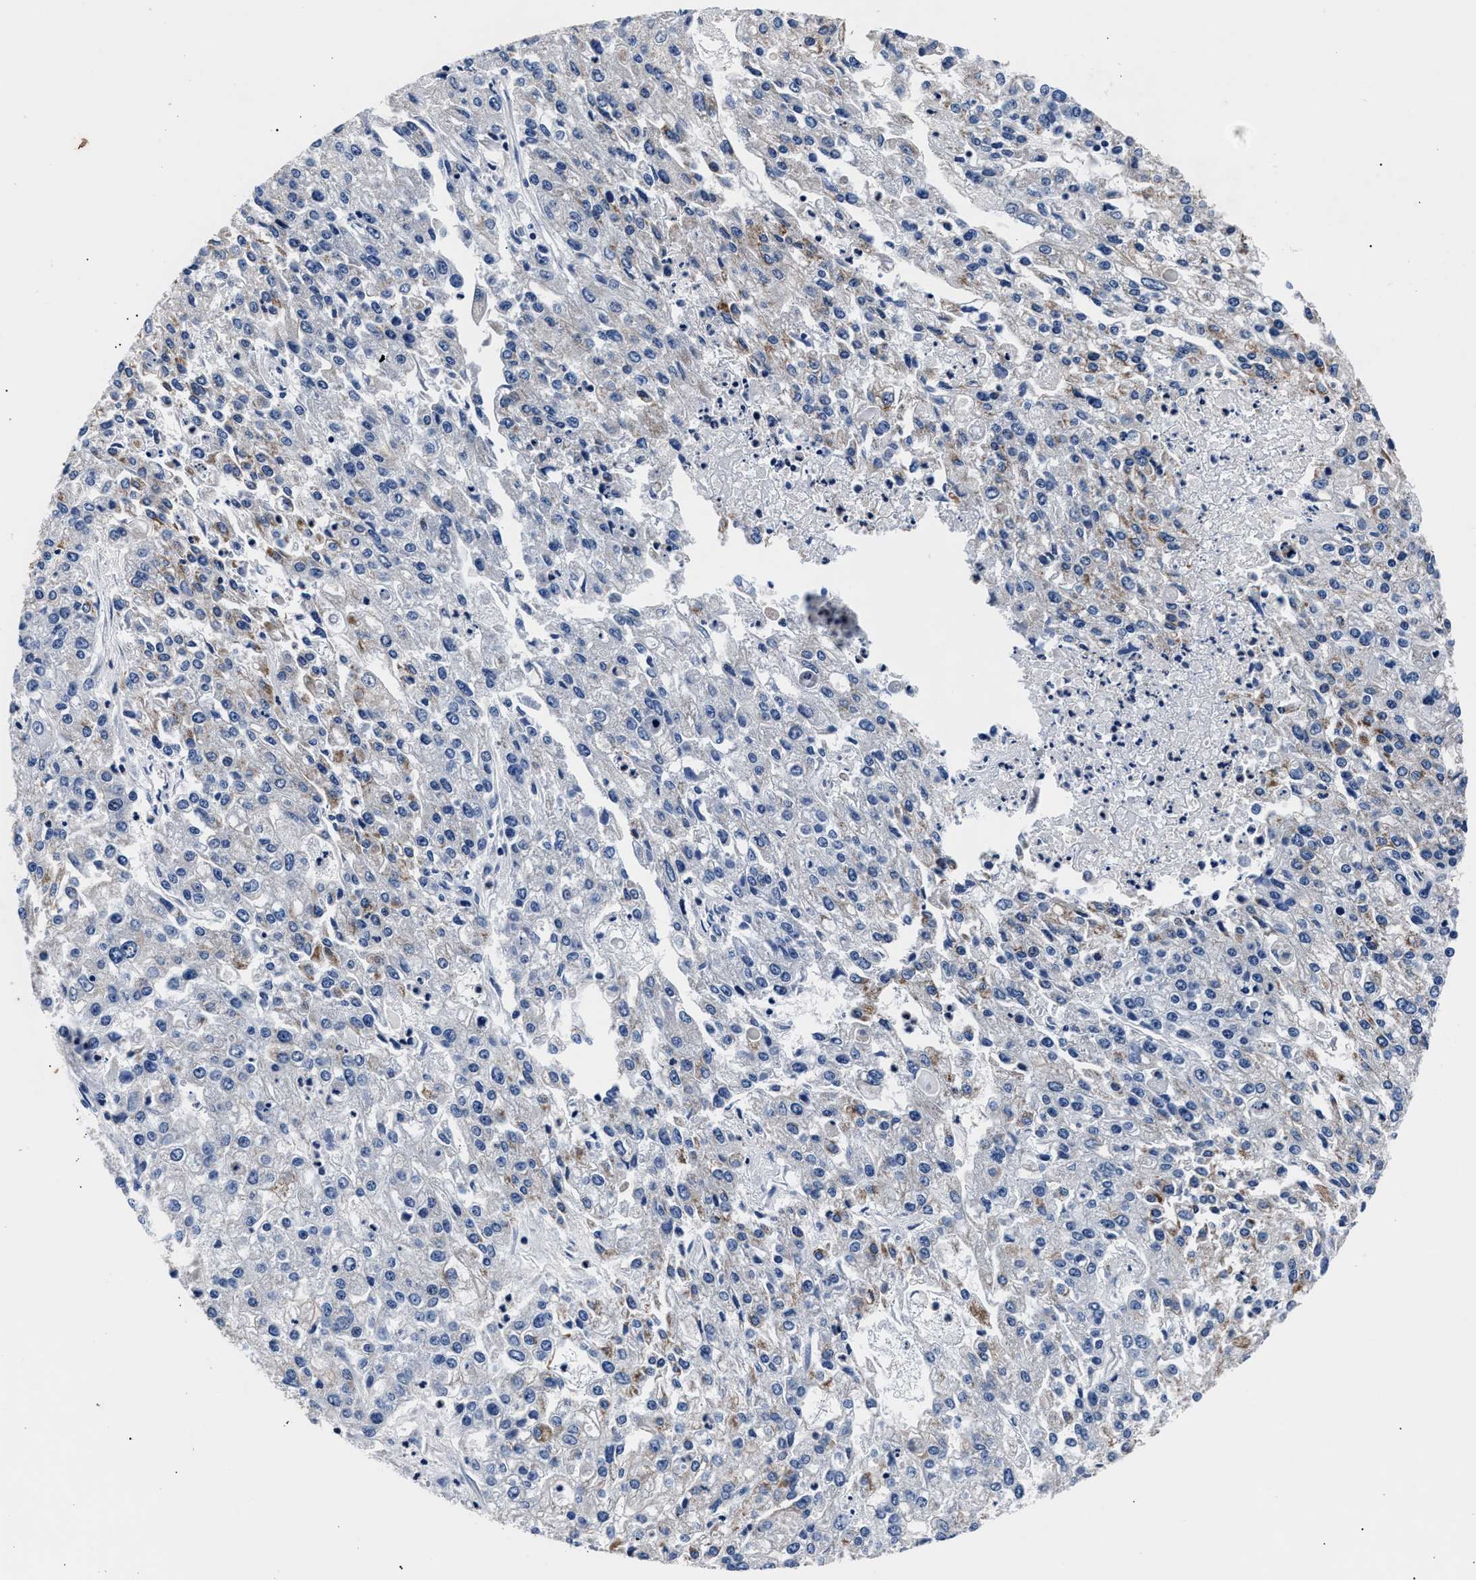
{"staining": {"intensity": "negative", "quantity": "none", "location": "none"}, "tissue": "endometrial cancer", "cell_type": "Tumor cells", "image_type": "cancer", "snomed": [{"axis": "morphology", "description": "Adenocarcinoma, NOS"}, {"axis": "topography", "description": "Endometrium"}], "caption": "Immunohistochemistry histopathology image of adenocarcinoma (endometrial) stained for a protein (brown), which demonstrates no positivity in tumor cells.", "gene": "PHF24", "patient": {"sex": "female", "age": 49}}